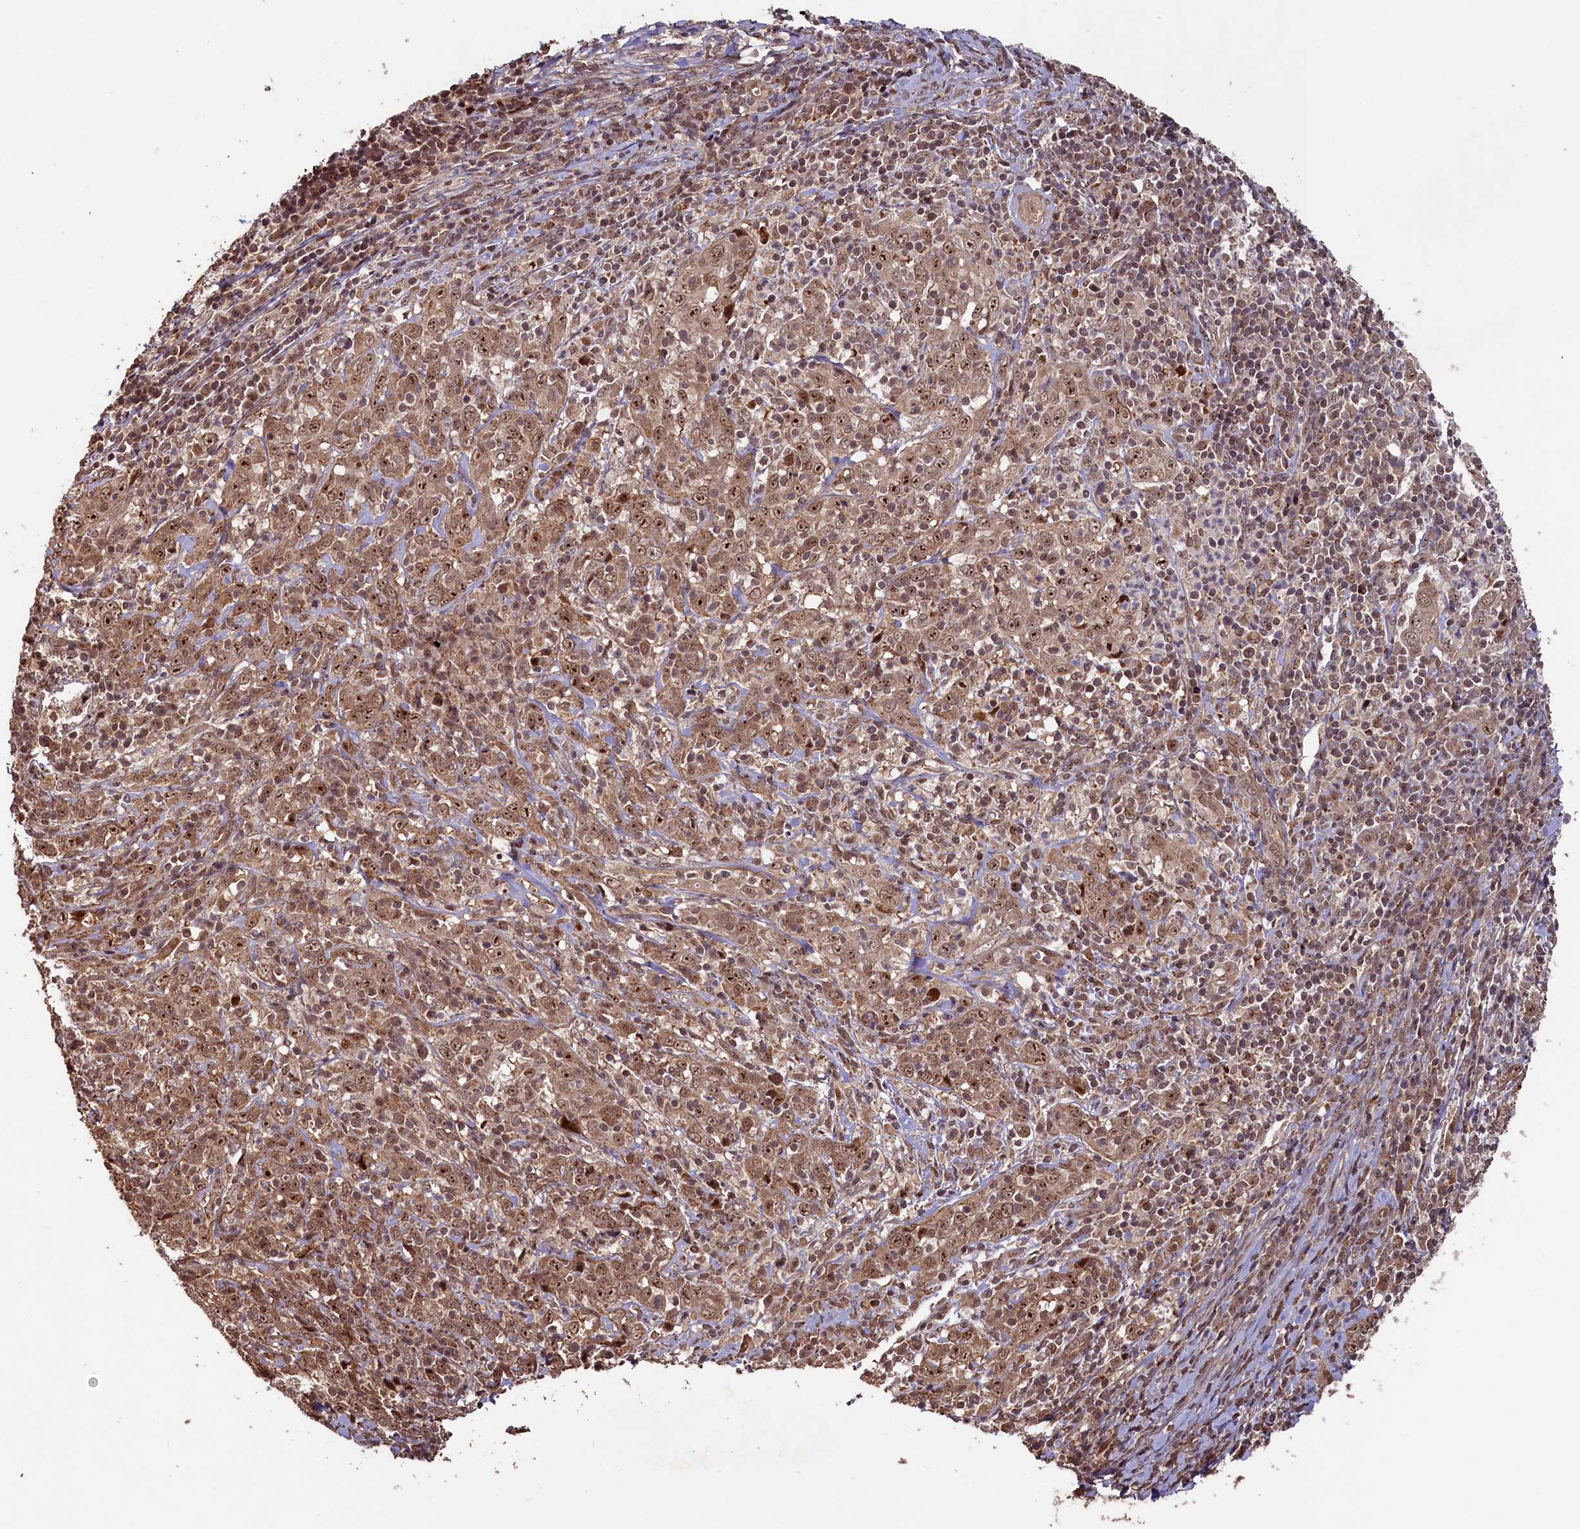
{"staining": {"intensity": "moderate", "quantity": ">75%", "location": "cytoplasmic/membranous,nuclear"}, "tissue": "cervical cancer", "cell_type": "Tumor cells", "image_type": "cancer", "snomed": [{"axis": "morphology", "description": "Squamous cell carcinoma, NOS"}, {"axis": "topography", "description": "Cervix"}], "caption": "Tumor cells demonstrate medium levels of moderate cytoplasmic/membranous and nuclear positivity in about >75% of cells in squamous cell carcinoma (cervical). (DAB = brown stain, brightfield microscopy at high magnification).", "gene": "SHPRH", "patient": {"sex": "female", "age": 46}}